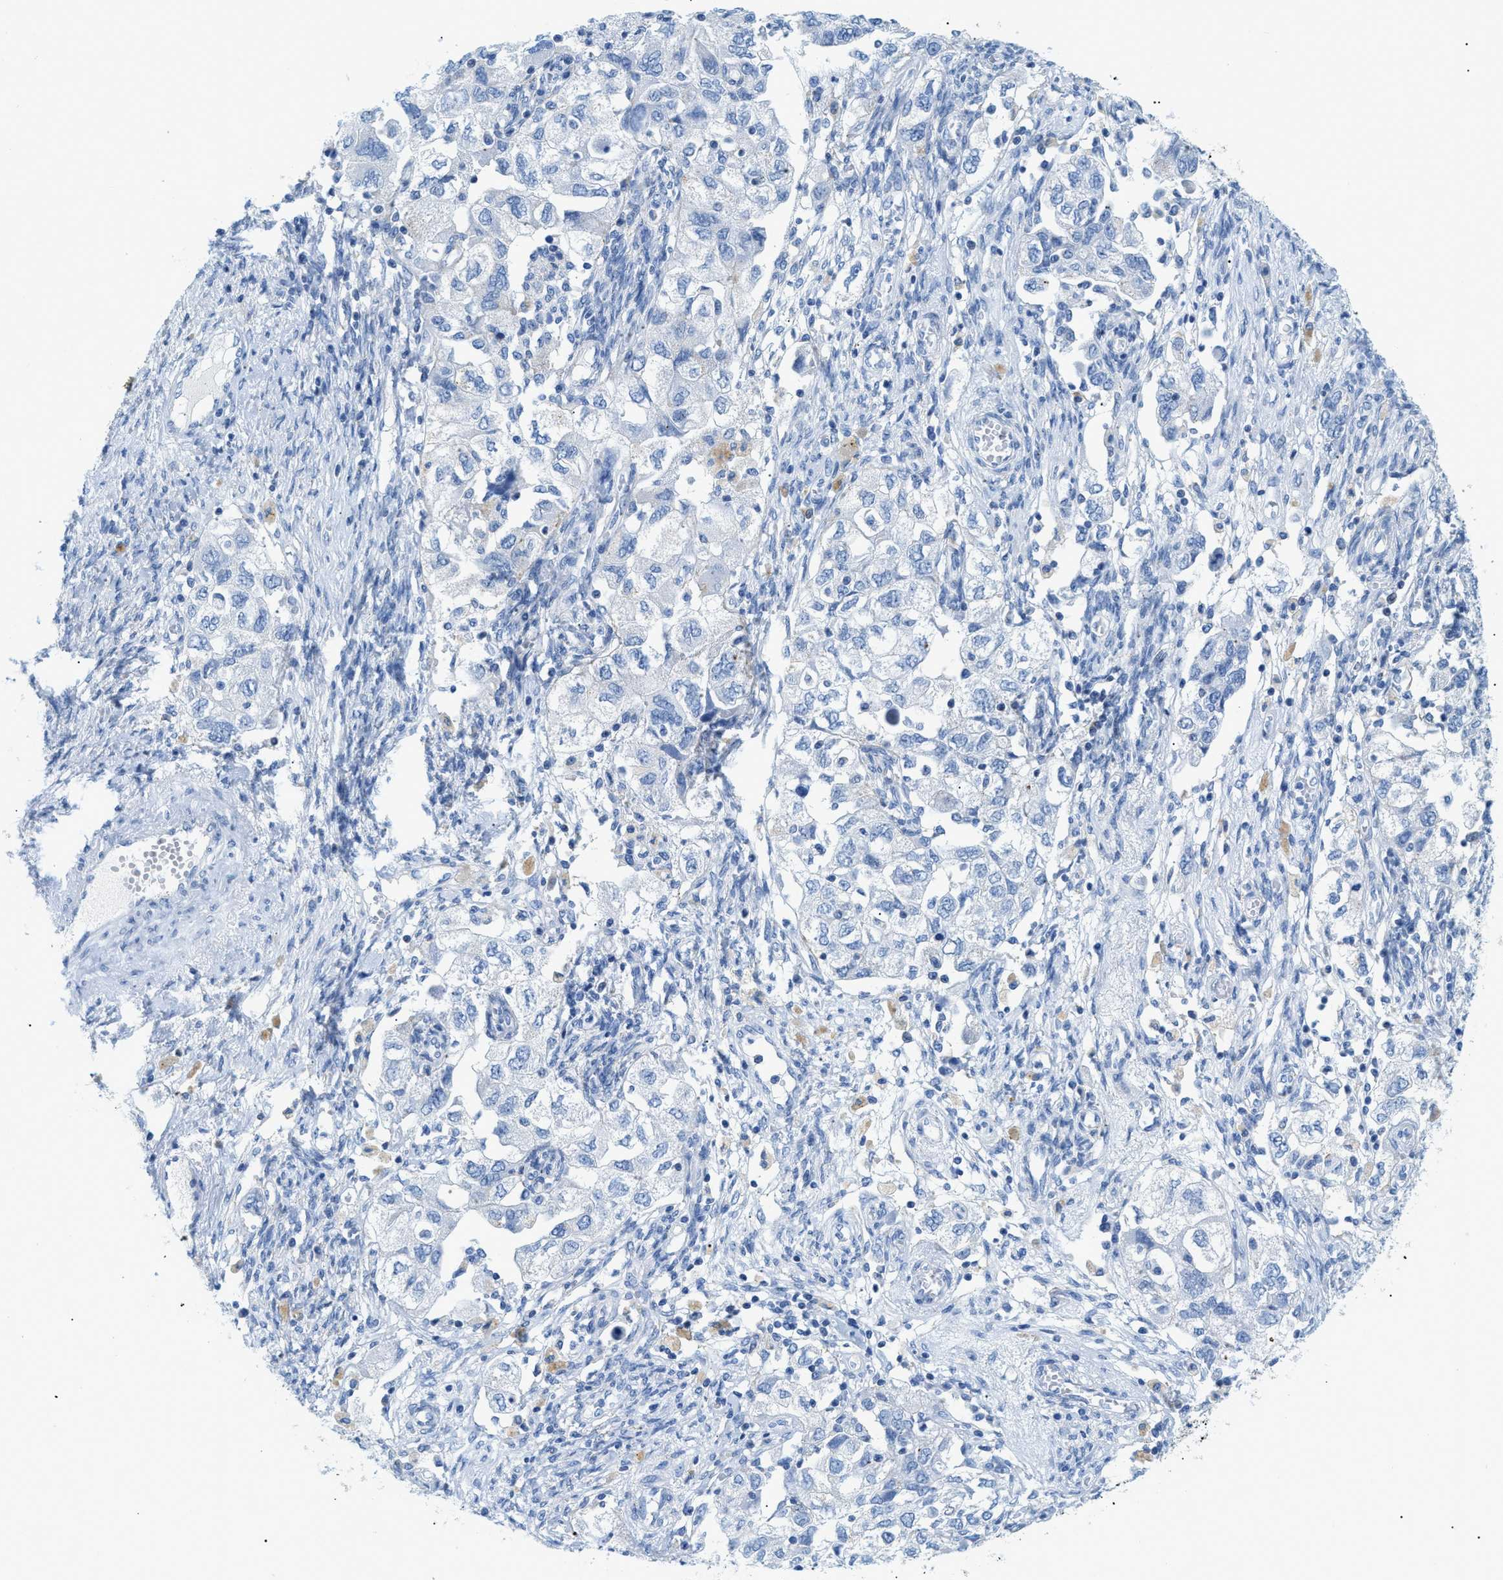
{"staining": {"intensity": "negative", "quantity": "none", "location": "none"}, "tissue": "ovarian cancer", "cell_type": "Tumor cells", "image_type": "cancer", "snomed": [{"axis": "morphology", "description": "Carcinoma, NOS"}, {"axis": "morphology", "description": "Cystadenocarcinoma, serous, NOS"}, {"axis": "topography", "description": "Ovary"}], "caption": "A high-resolution micrograph shows immunohistochemistry (IHC) staining of serous cystadenocarcinoma (ovarian), which demonstrates no significant staining in tumor cells.", "gene": "FDCSP", "patient": {"sex": "female", "age": 69}}